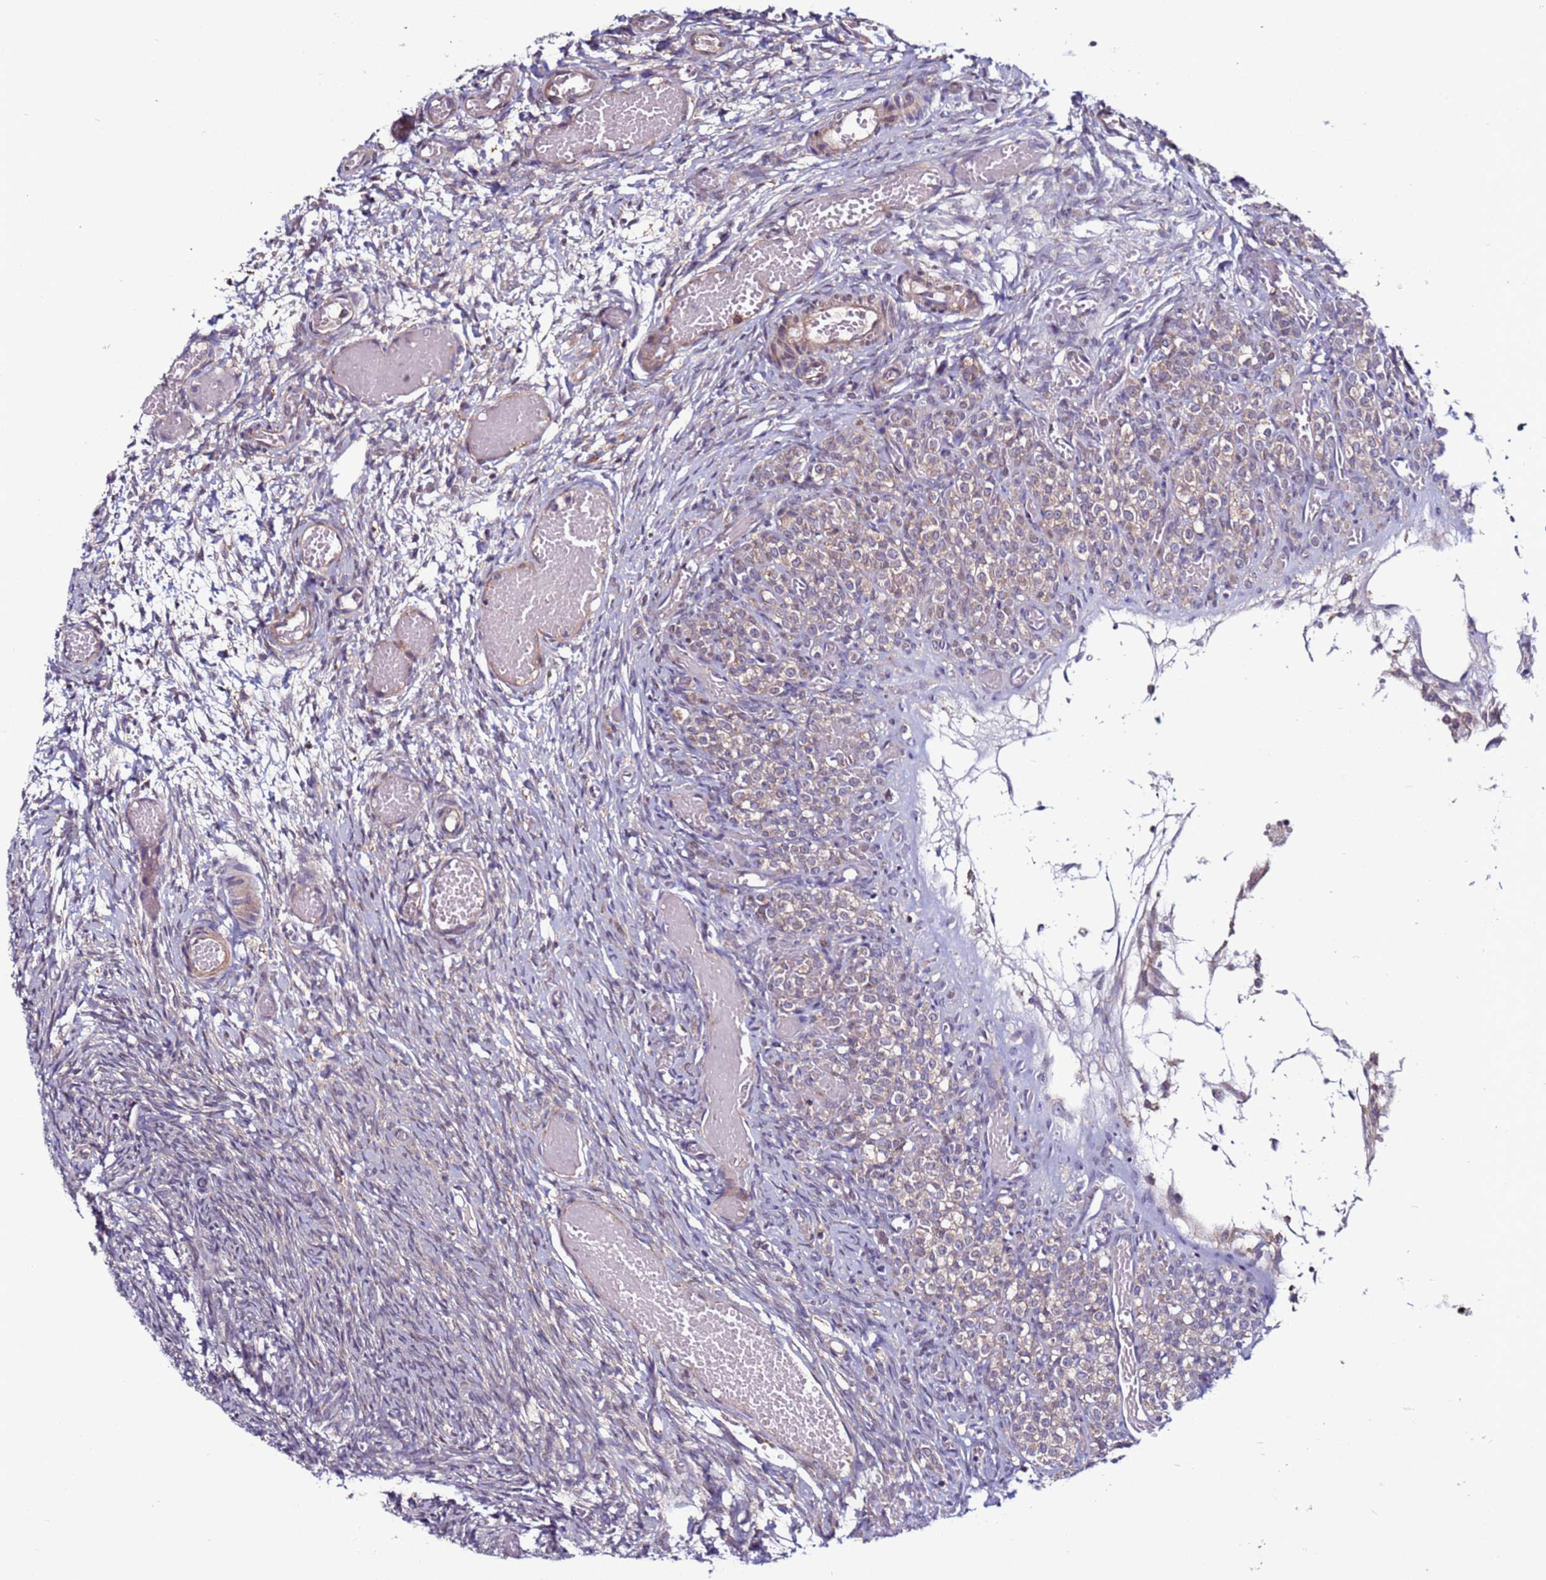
{"staining": {"intensity": "negative", "quantity": "none", "location": "none"}, "tissue": "ovary", "cell_type": "Ovarian stroma cells", "image_type": "normal", "snomed": [{"axis": "morphology", "description": "Adenocarcinoma, NOS"}, {"axis": "topography", "description": "Endometrium"}], "caption": "Protein analysis of normal ovary shows no significant expression in ovarian stroma cells. (DAB (3,3'-diaminobenzidine) immunohistochemistry, high magnification).", "gene": "GAREM1", "patient": {"sex": "female", "age": 32}}